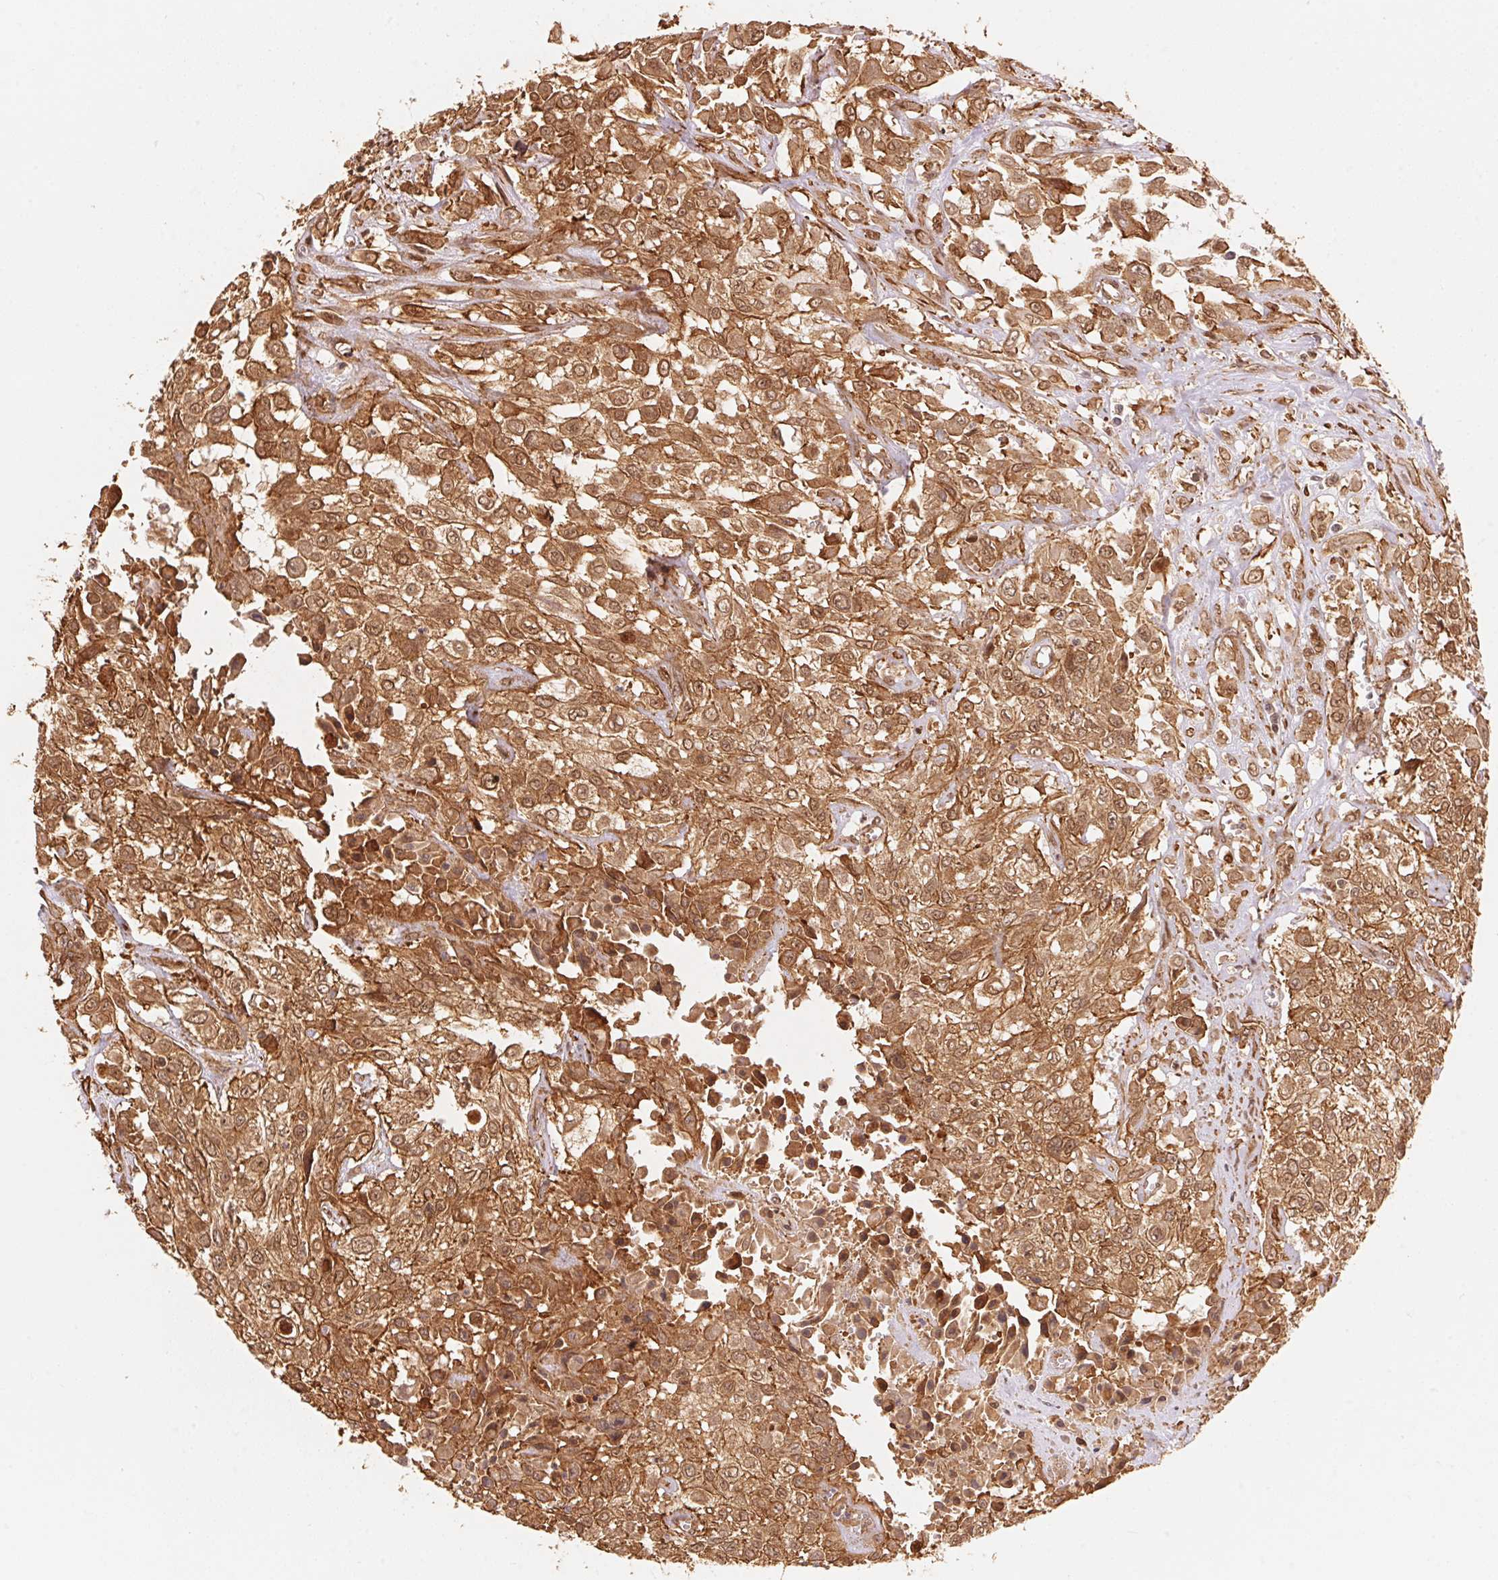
{"staining": {"intensity": "moderate", "quantity": ">75%", "location": "cytoplasmic/membranous,nuclear"}, "tissue": "urothelial cancer", "cell_type": "Tumor cells", "image_type": "cancer", "snomed": [{"axis": "morphology", "description": "Urothelial carcinoma, High grade"}, {"axis": "topography", "description": "Urinary bladder"}], "caption": "Moderate cytoplasmic/membranous and nuclear positivity for a protein is seen in about >75% of tumor cells of urothelial cancer using immunohistochemistry.", "gene": "TNIP2", "patient": {"sex": "male", "age": 57}}